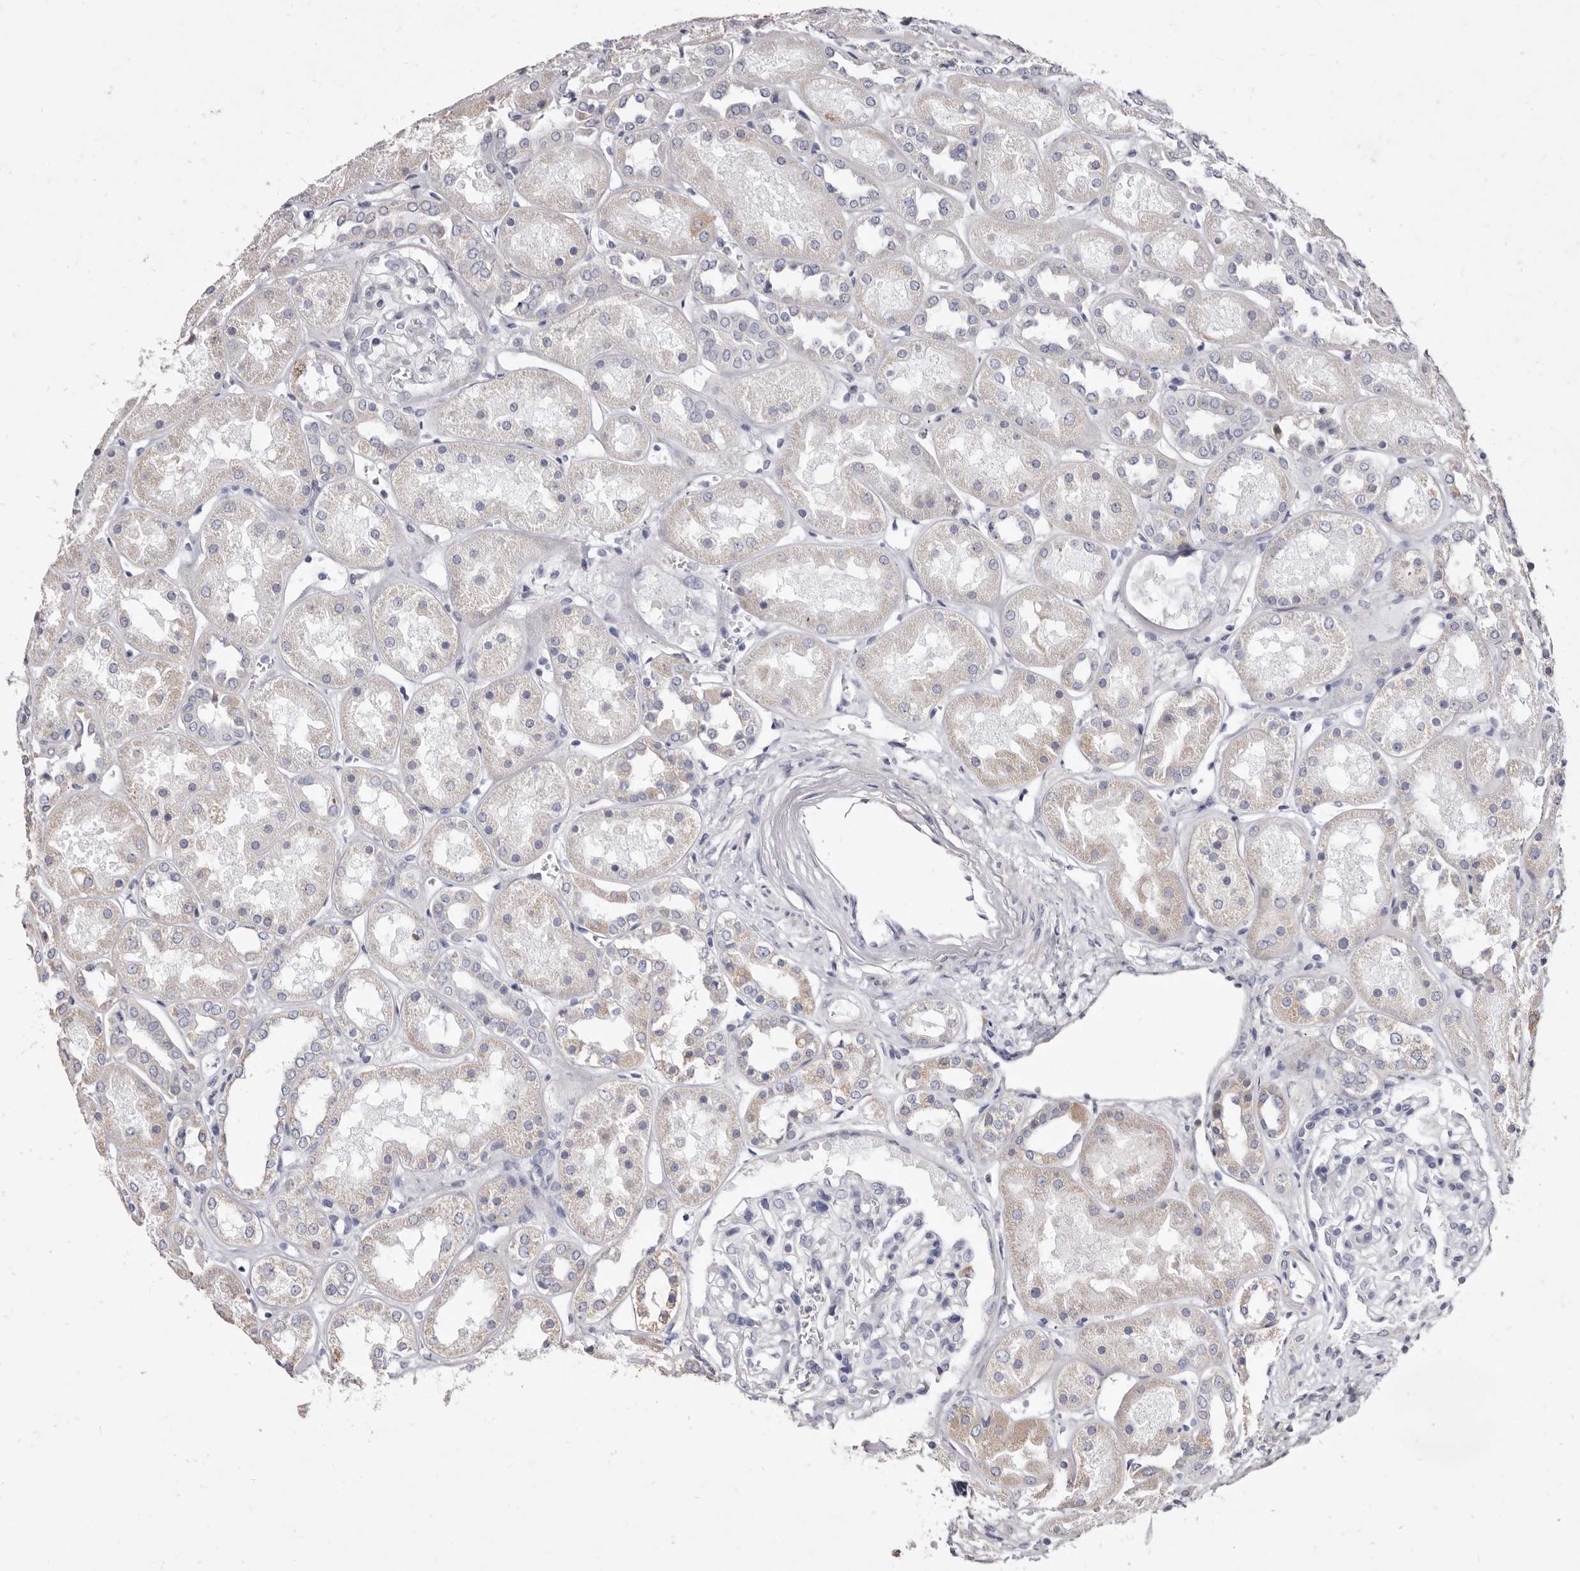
{"staining": {"intensity": "negative", "quantity": "none", "location": "none"}, "tissue": "kidney", "cell_type": "Cells in glomeruli", "image_type": "normal", "snomed": [{"axis": "morphology", "description": "Normal tissue, NOS"}, {"axis": "topography", "description": "Kidney"}], "caption": "This is an IHC histopathology image of unremarkable kidney. There is no expression in cells in glomeruli.", "gene": "CYP2E1", "patient": {"sex": "male", "age": 70}}